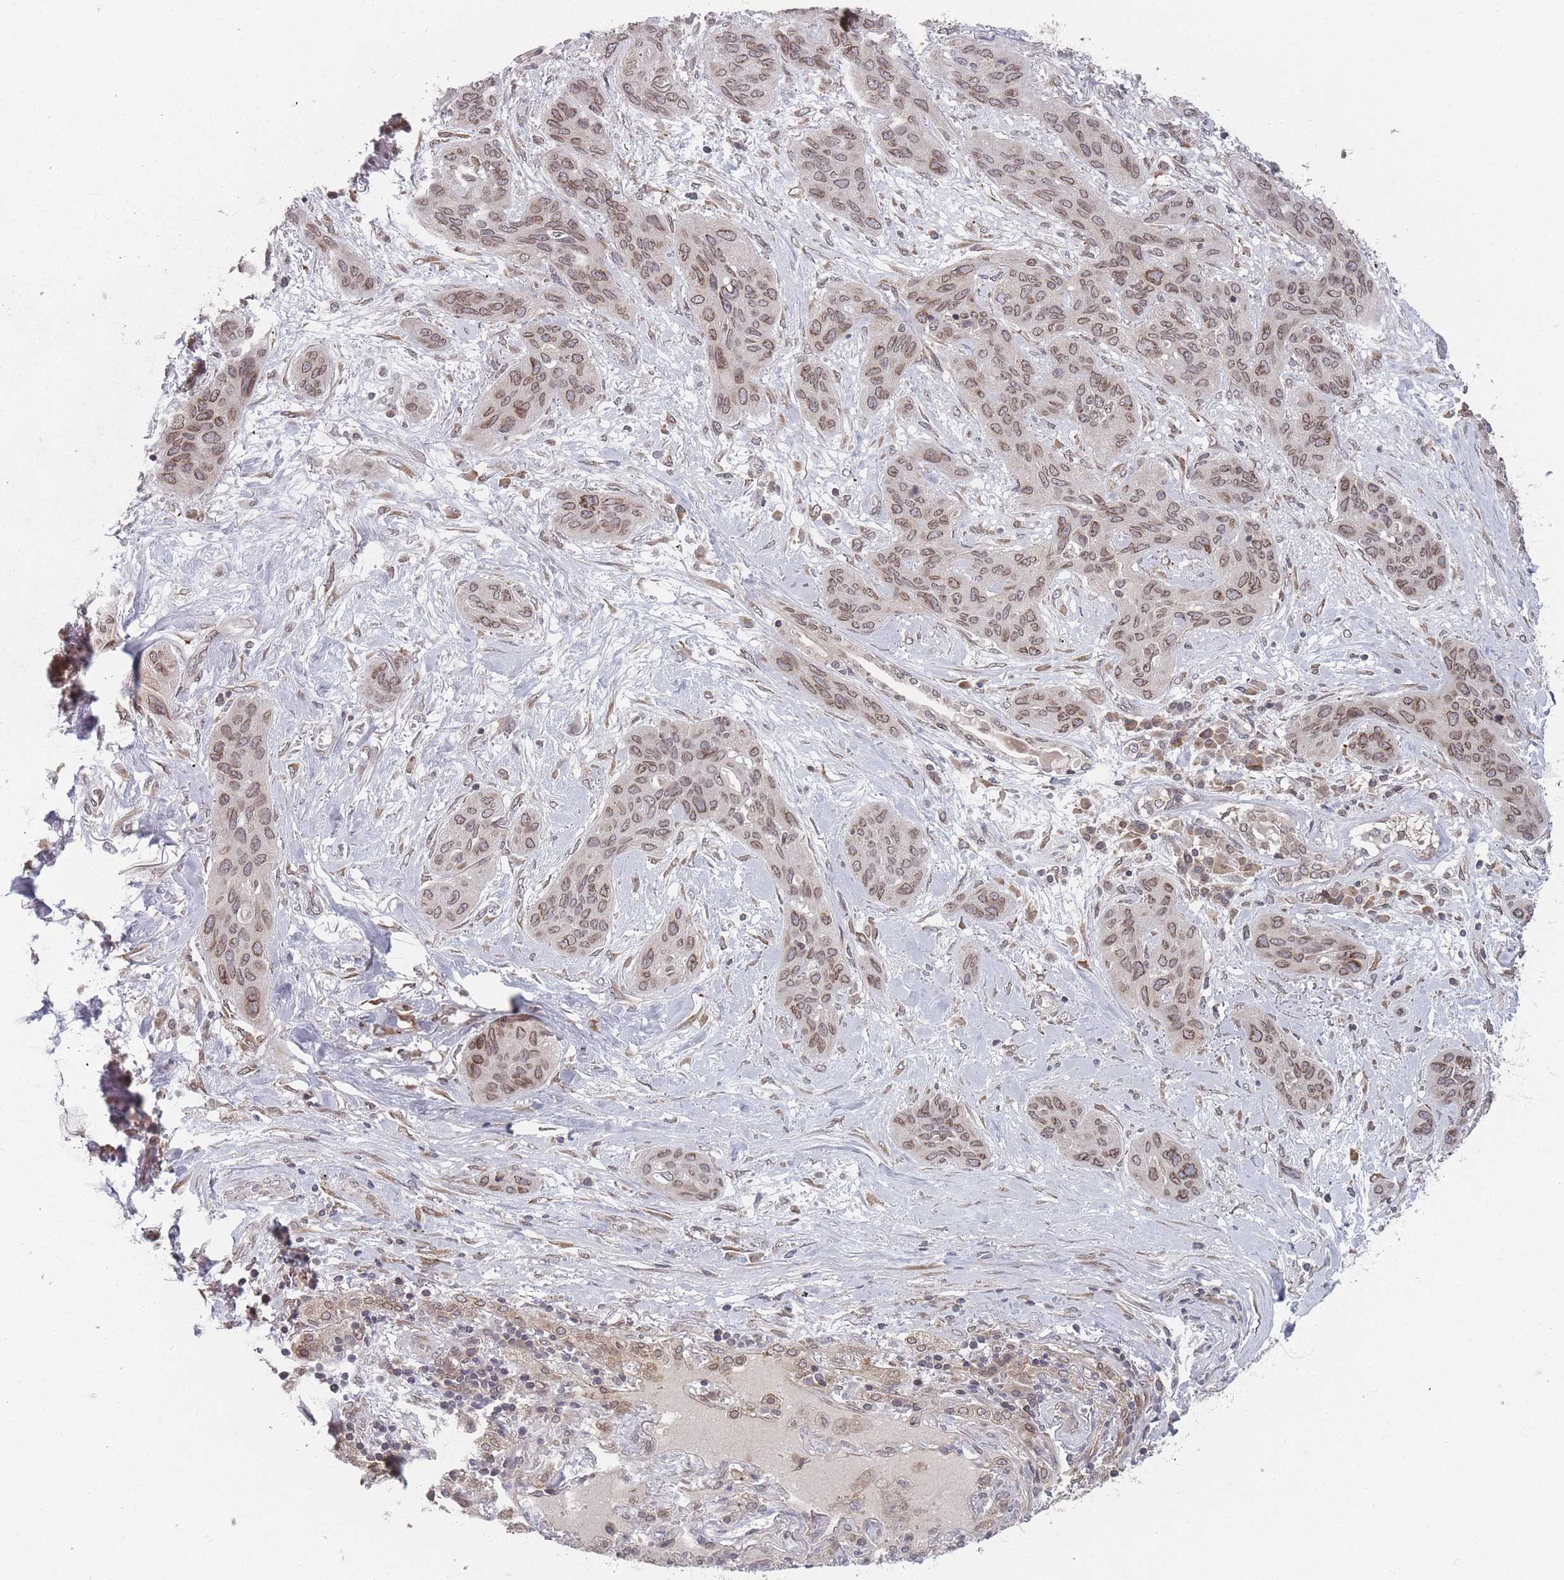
{"staining": {"intensity": "moderate", "quantity": "25%-75%", "location": "cytoplasmic/membranous,nuclear"}, "tissue": "lung cancer", "cell_type": "Tumor cells", "image_type": "cancer", "snomed": [{"axis": "morphology", "description": "Squamous cell carcinoma, NOS"}, {"axis": "topography", "description": "Lung"}], "caption": "Immunohistochemical staining of human lung cancer displays moderate cytoplasmic/membranous and nuclear protein positivity in about 25%-75% of tumor cells.", "gene": "TBC1D25", "patient": {"sex": "female", "age": 70}}